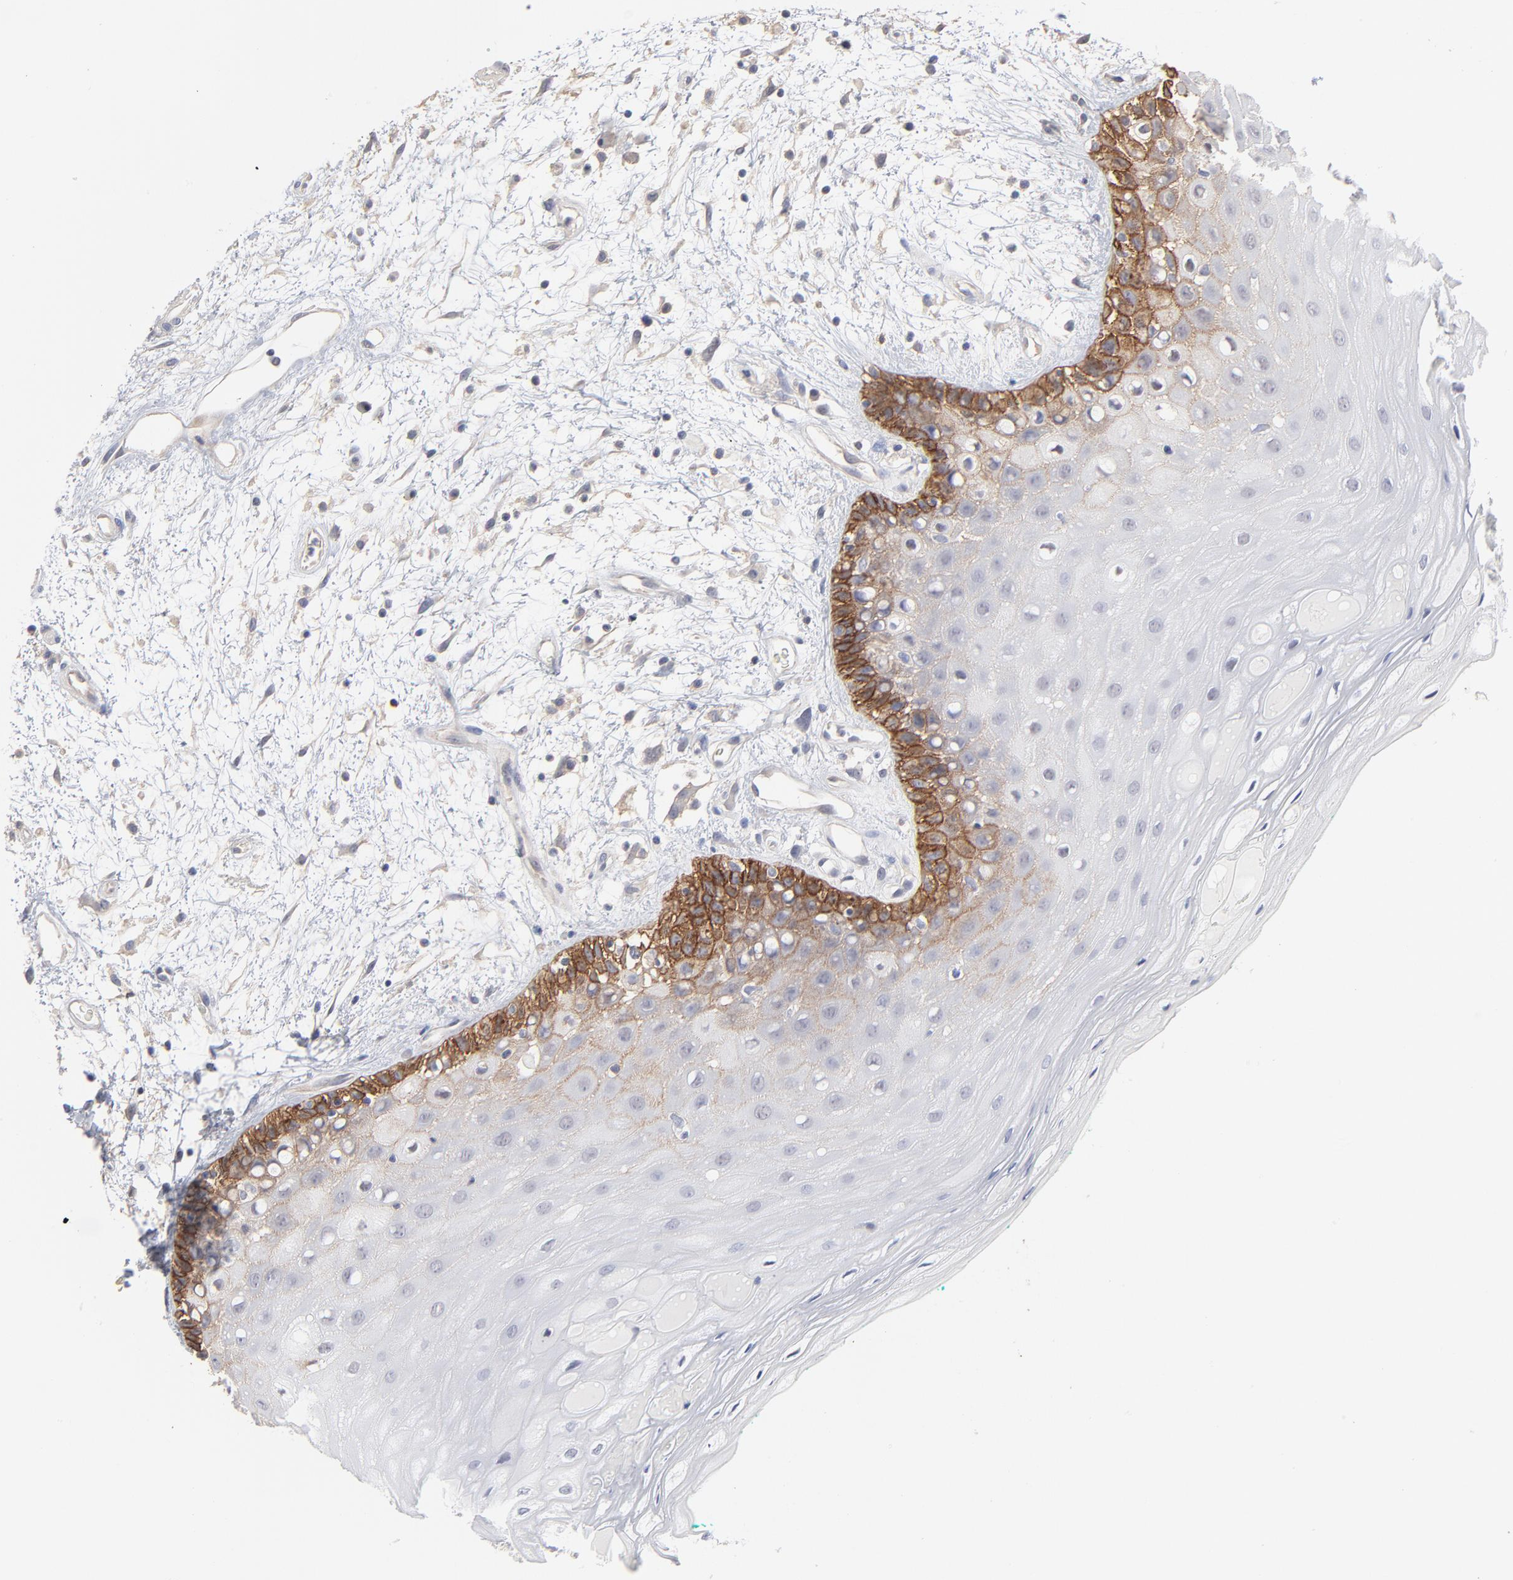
{"staining": {"intensity": "moderate", "quantity": "<25%", "location": "cytoplasmic/membranous"}, "tissue": "oral mucosa", "cell_type": "Squamous epithelial cells", "image_type": "normal", "snomed": [{"axis": "morphology", "description": "Normal tissue, NOS"}, {"axis": "morphology", "description": "Squamous cell carcinoma, NOS"}, {"axis": "topography", "description": "Skeletal muscle"}, {"axis": "topography", "description": "Oral tissue"}, {"axis": "topography", "description": "Head-Neck"}], "caption": "This micrograph demonstrates immunohistochemistry staining of unremarkable oral mucosa, with low moderate cytoplasmic/membranous staining in about <25% of squamous epithelial cells.", "gene": "SLC16A1", "patient": {"sex": "female", "age": 84}}